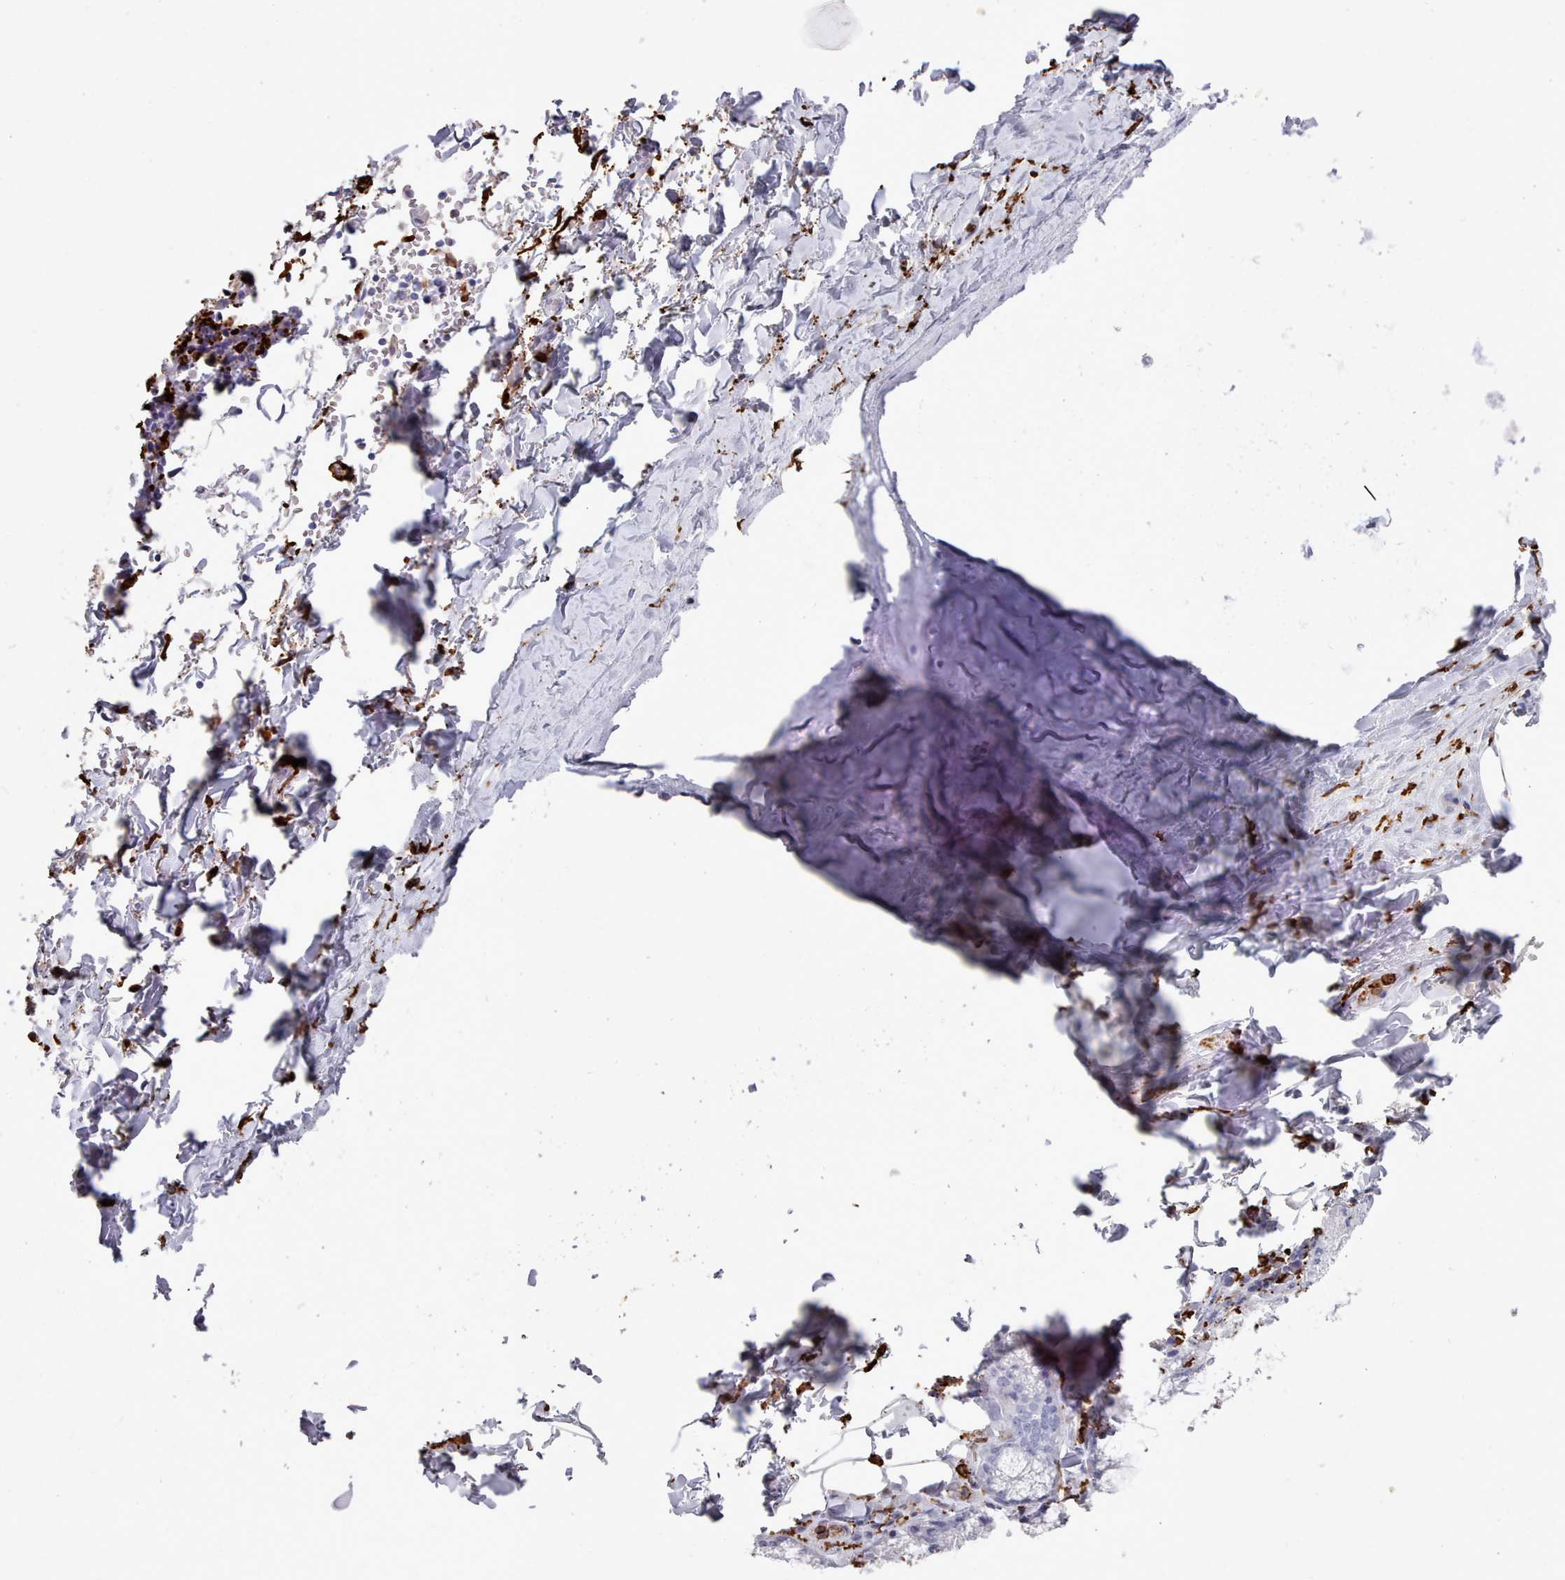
{"staining": {"intensity": "negative", "quantity": "none", "location": "none"}, "tissue": "adipose tissue", "cell_type": "Adipocytes", "image_type": "normal", "snomed": [{"axis": "morphology", "description": "Normal tissue, NOS"}, {"axis": "topography", "description": "Cartilage tissue"}, {"axis": "topography", "description": "Bronchus"}], "caption": "An immunohistochemistry (IHC) image of normal adipose tissue is shown. There is no staining in adipocytes of adipose tissue.", "gene": "AIF1", "patient": {"sex": "male", "age": 63}}